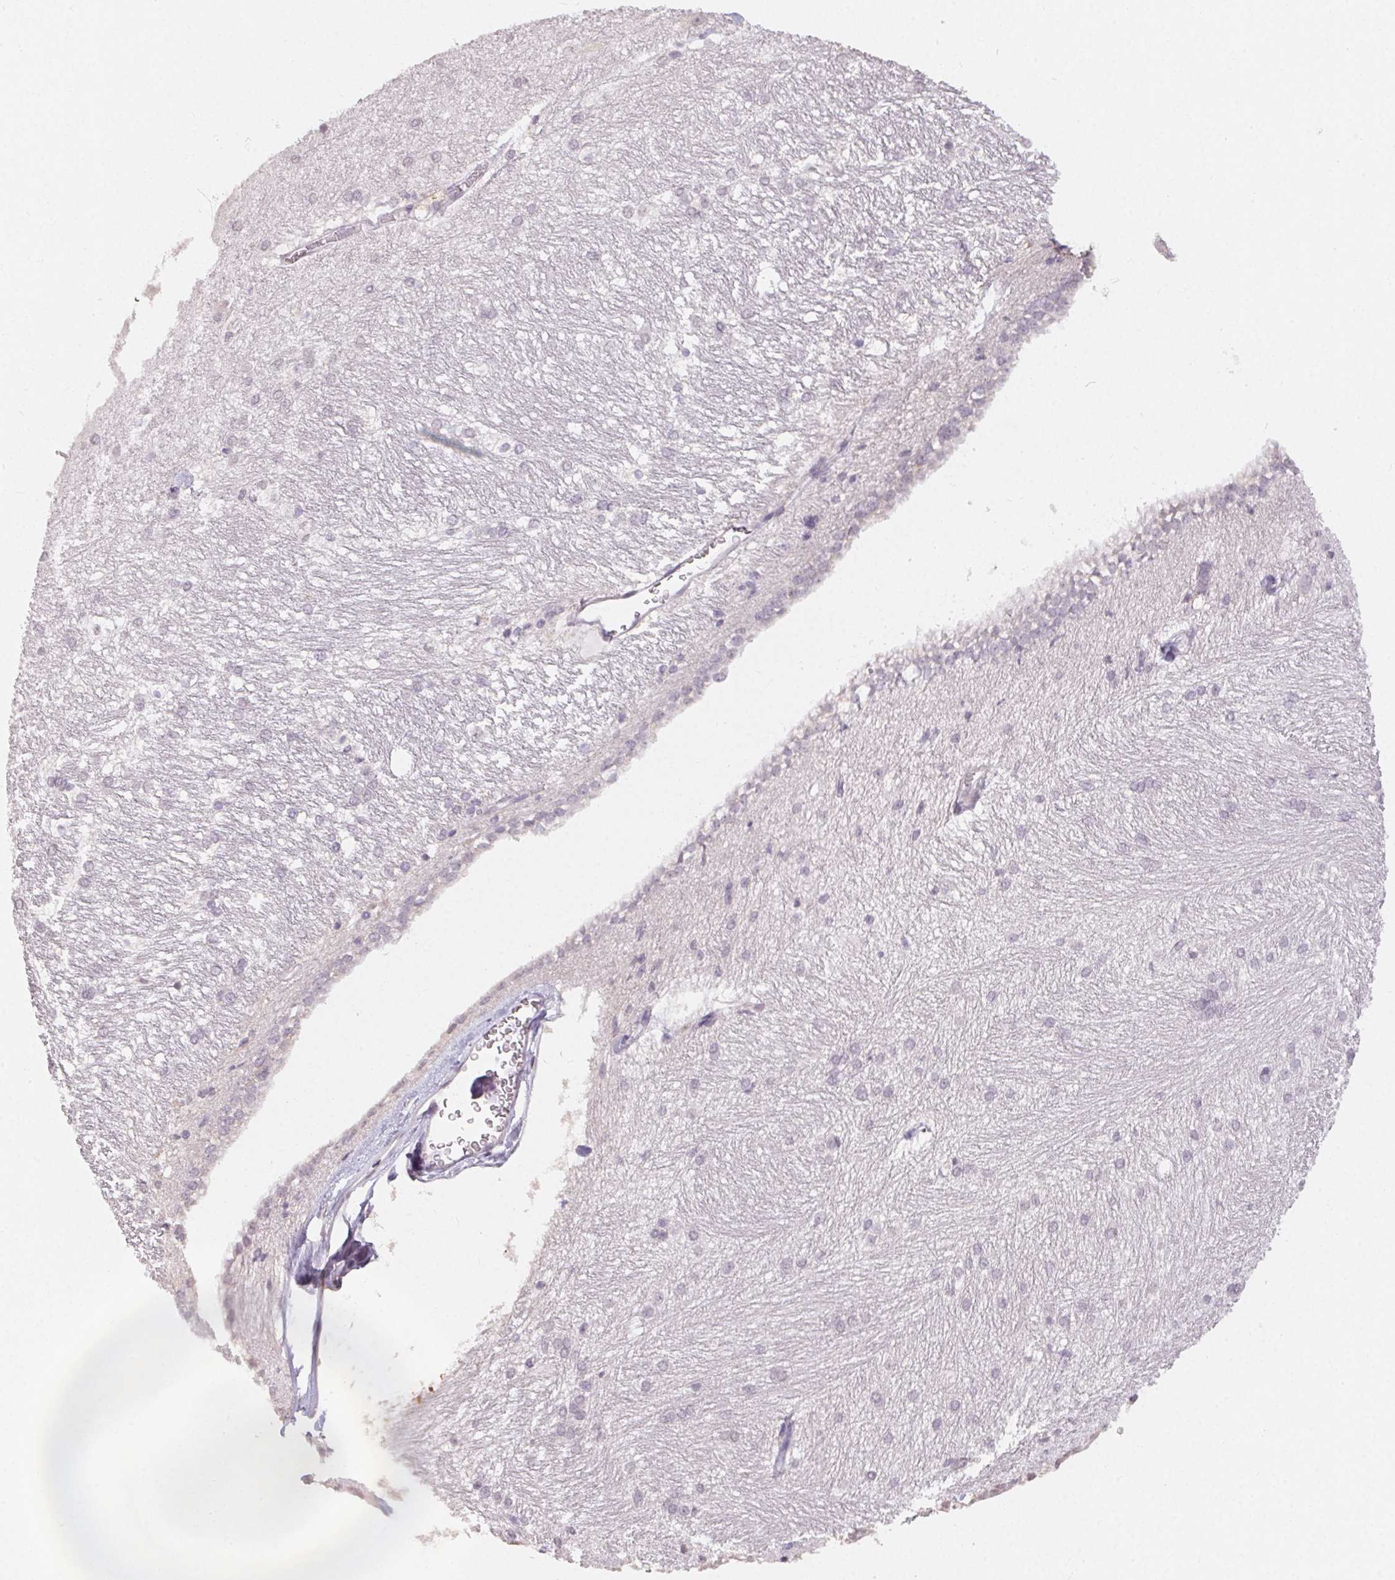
{"staining": {"intensity": "negative", "quantity": "none", "location": "none"}, "tissue": "hippocampus", "cell_type": "Glial cells", "image_type": "normal", "snomed": [{"axis": "morphology", "description": "Normal tissue, NOS"}, {"axis": "topography", "description": "Cerebral cortex"}, {"axis": "topography", "description": "Hippocampus"}], "caption": "Hippocampus was stained to show a protein in brown. There is no significant staining in glial cells.", "gene": "TMEM174", "patient": {"sex": "female", "age": 19}}